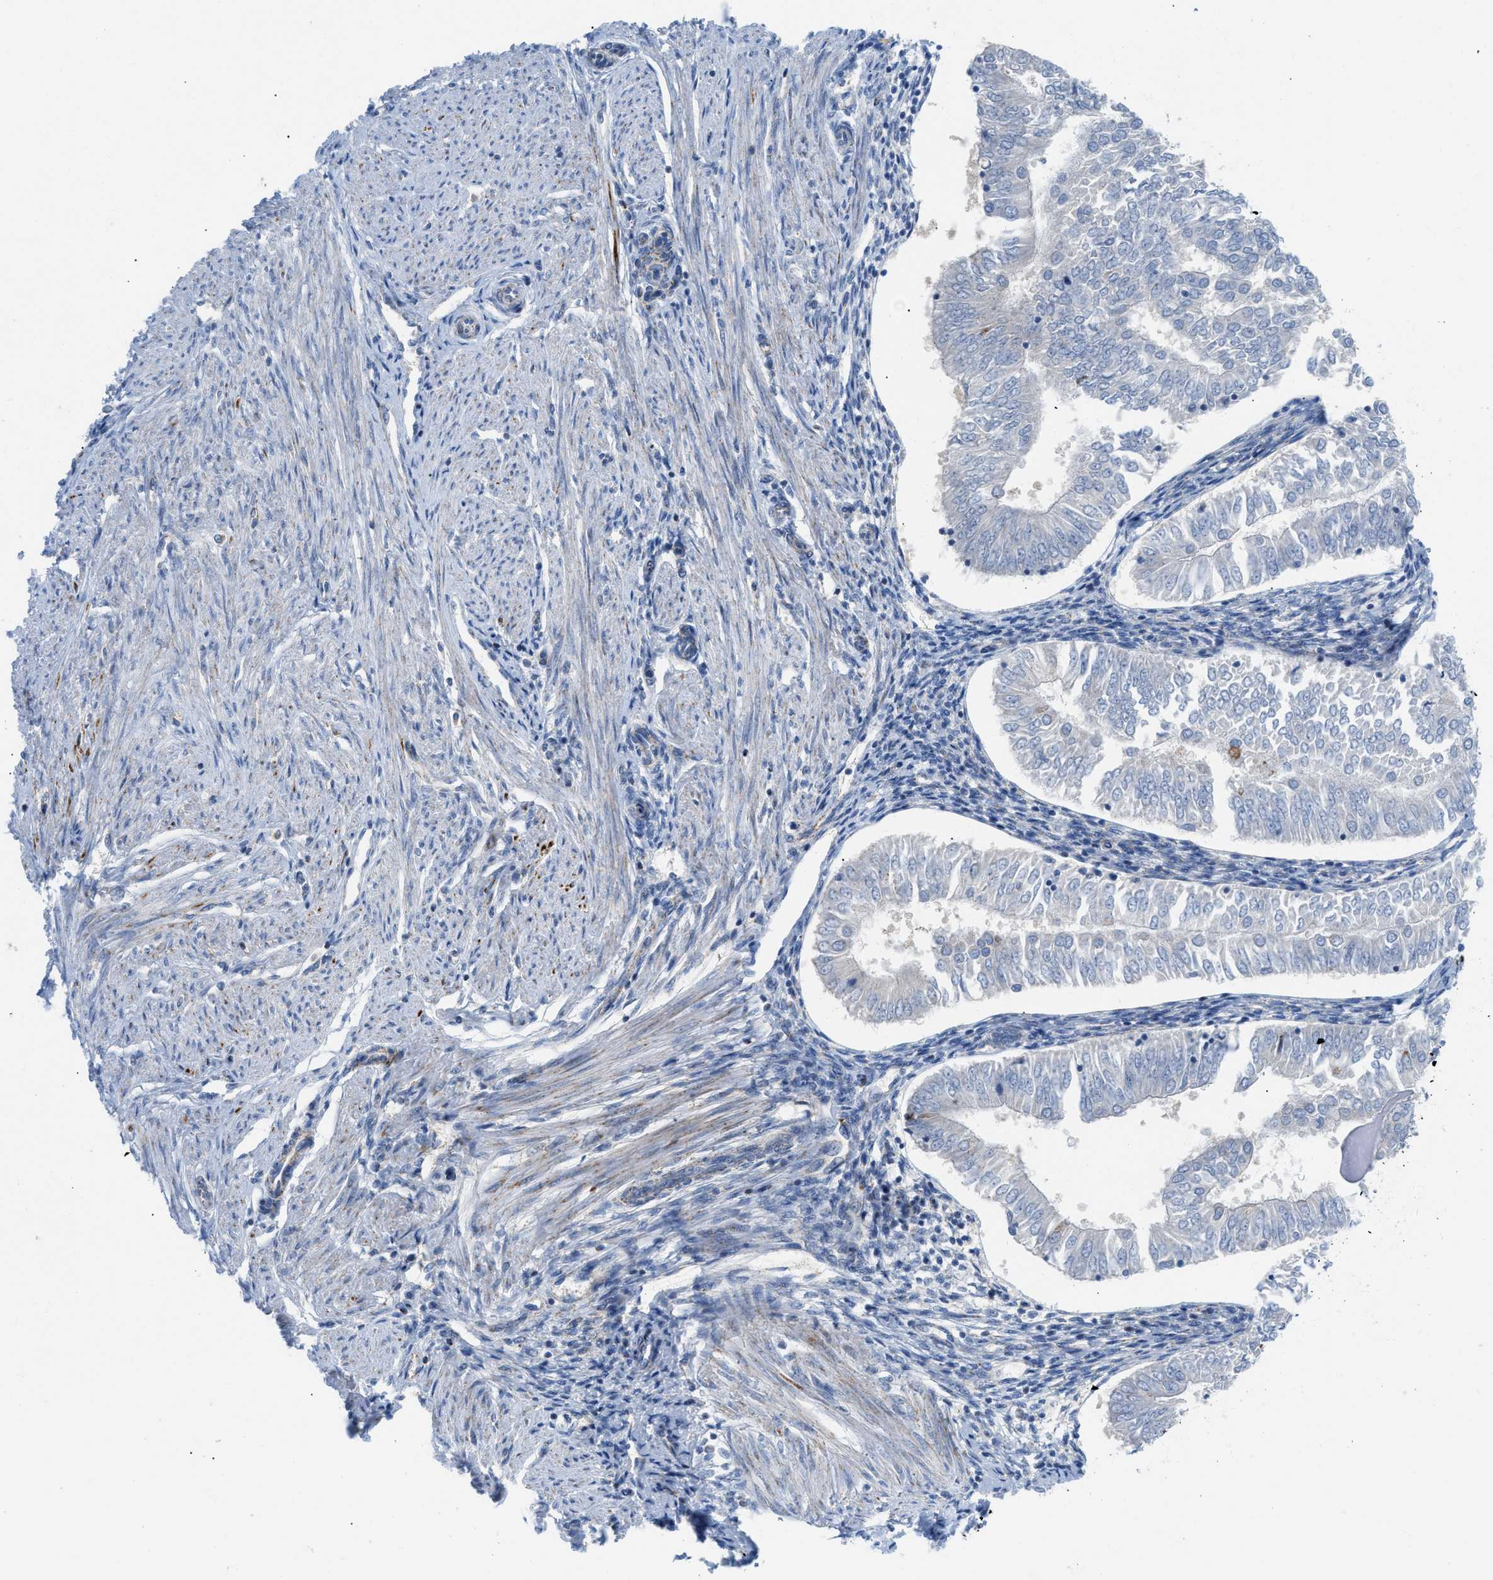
{"staining": {"intensity": "negative", "quantity": "none", "location": "none"}, "tissue": "endometrial cancer", "cell_type": "Tumor cells", "image_type": "cancer", "snomed": [{"axis": "morphology", "description": "Adenocarcinoma, NOS"}, {"axis": "topography", "description": "Endometrium"}], "caption": "Tumor cells show no significant staining in endometrial cancer.", "gene": "RBBP9", "patient": {"sex": "female", "age": 53}}